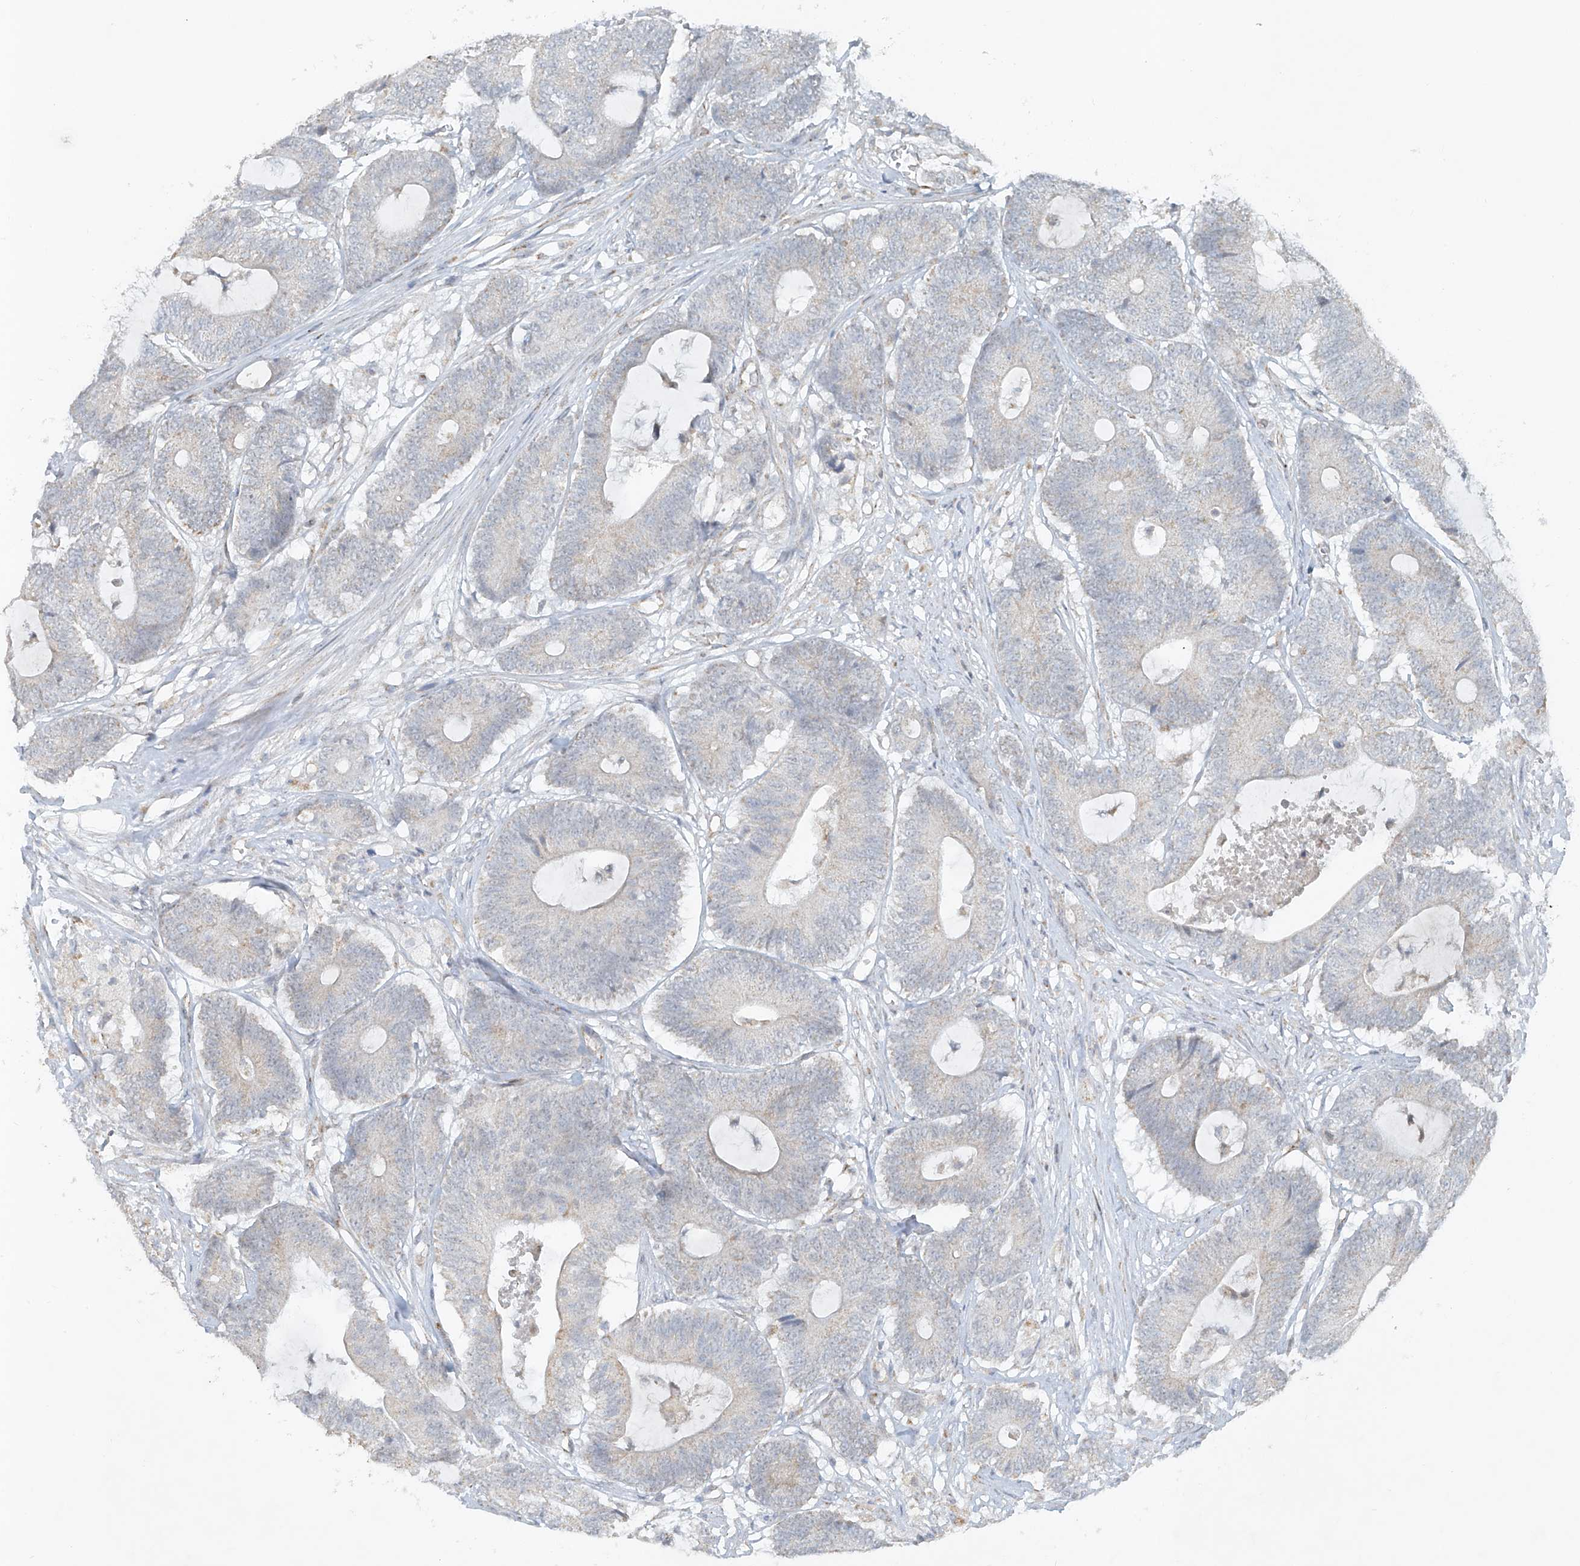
{"staining": {"intensity": "negative", "quantity": "none", "location": "none"}, "tissue": "colorectal cancer", "cell_type": "Tumor cells", "image_type": "cancer", "snomed": [{"axis": "morphology", "description": "Adenocarcinoma, NOS"}, {"axis": "topography", "description": "Colon"}], "caption": "DAB immunohistochemical staining of colorectal cancer demonstrates no significant staining in tumor cells.", "gene": "SMDT1", "patient": {"sex": "female", "age": 84}}